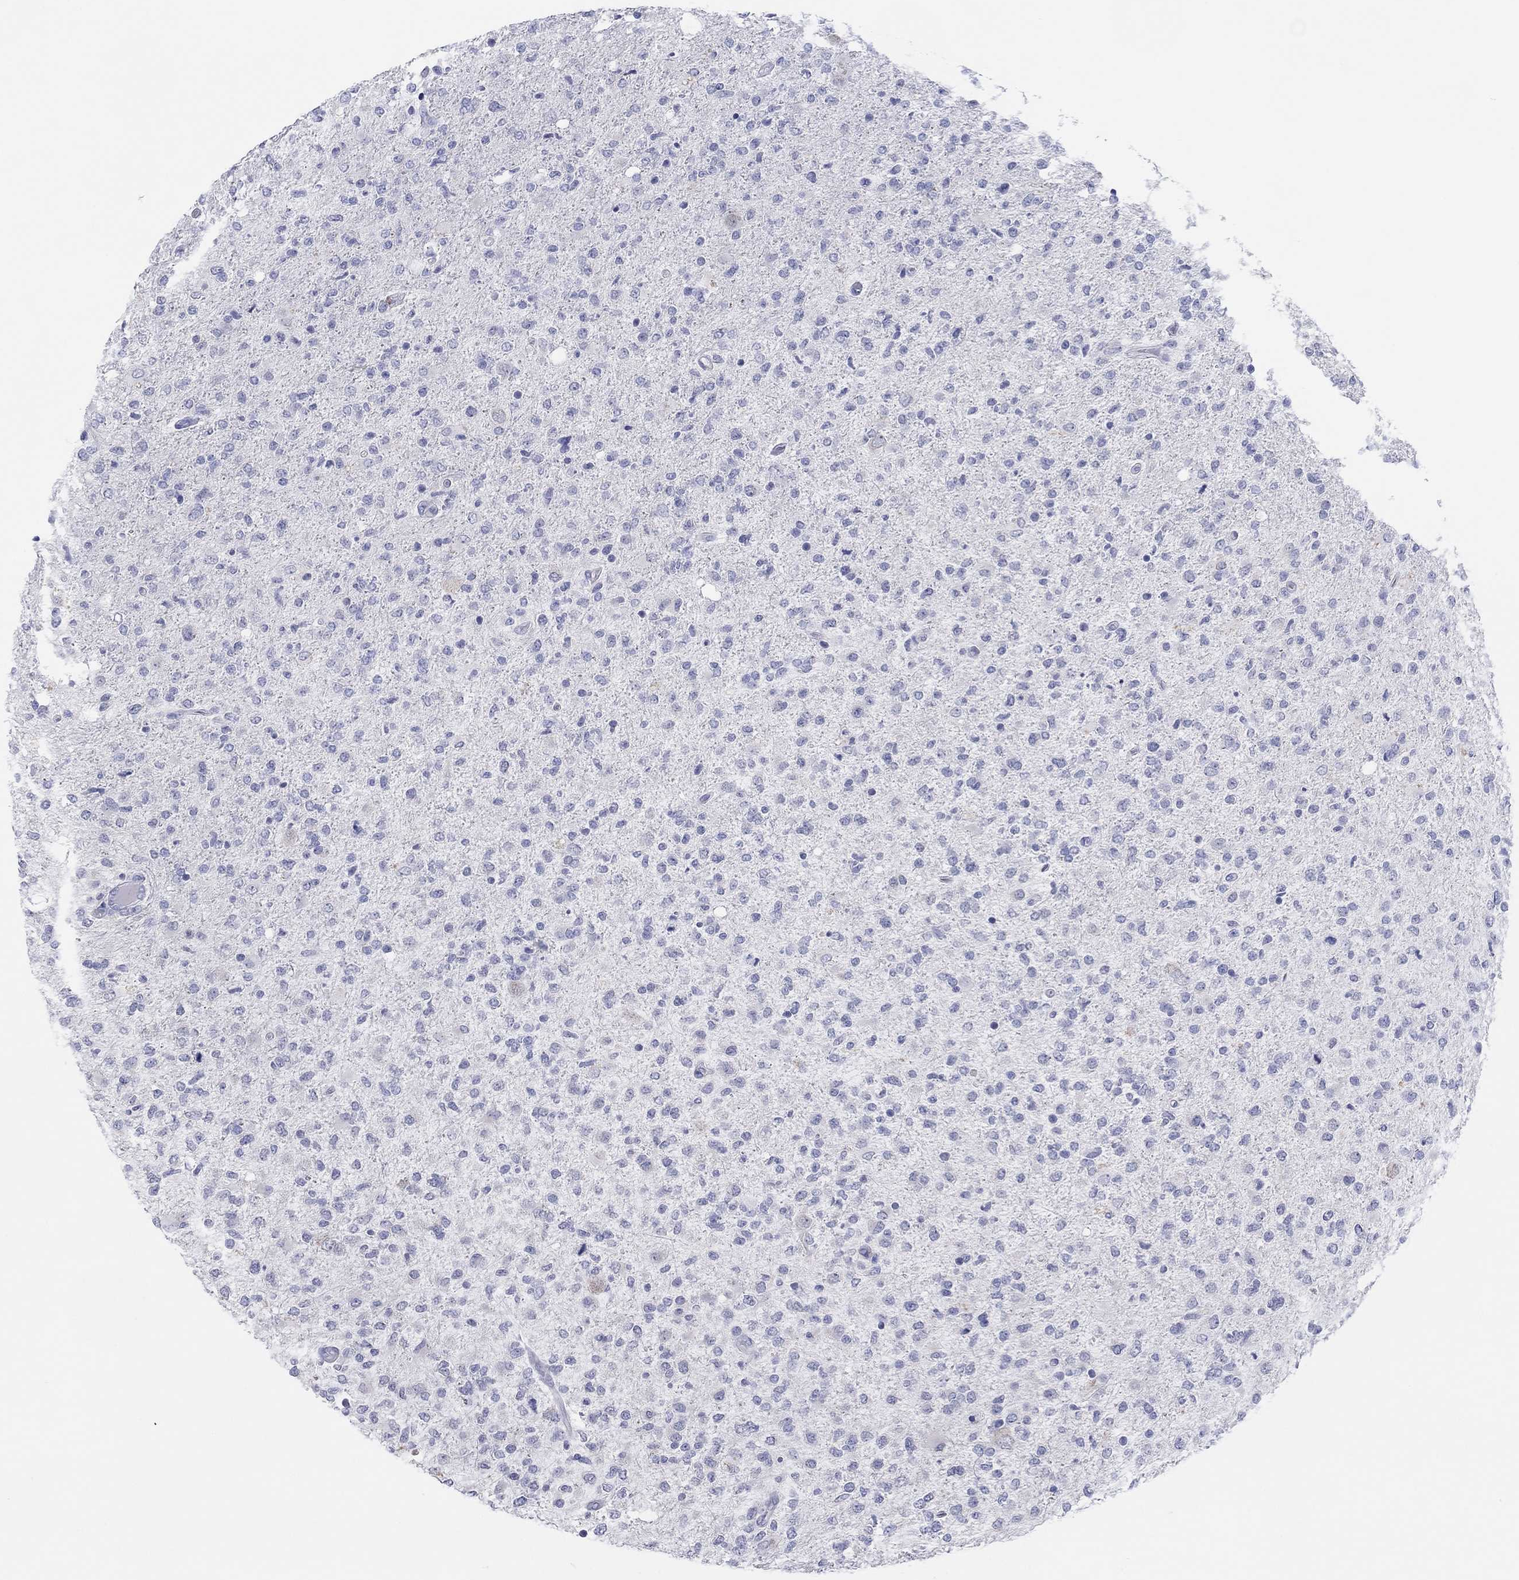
{"staining": {"intensity": "negative", "quantity": "none", "location": "none"}, "tissue": "glioma", "cell_type": "Tumor cells", "image_type": "cancer", "snomed": [{"axis": "morphology", "description": "Glioma, malignant, High grade"}, {"axis": "topography", "description": "Cerebral cortex"}], "caption": "A high-resolution histopathology image shows immunohistochemistry staining of malignant glioma (high-grade), which displays no significant expression in tumor cells. (DAB (3,3'-diaminobenzidine) immunohistochemistry with hematoxylin counter stain).", "gene": "ERICH3", "patient": {"sex": "male", "age": 70}}